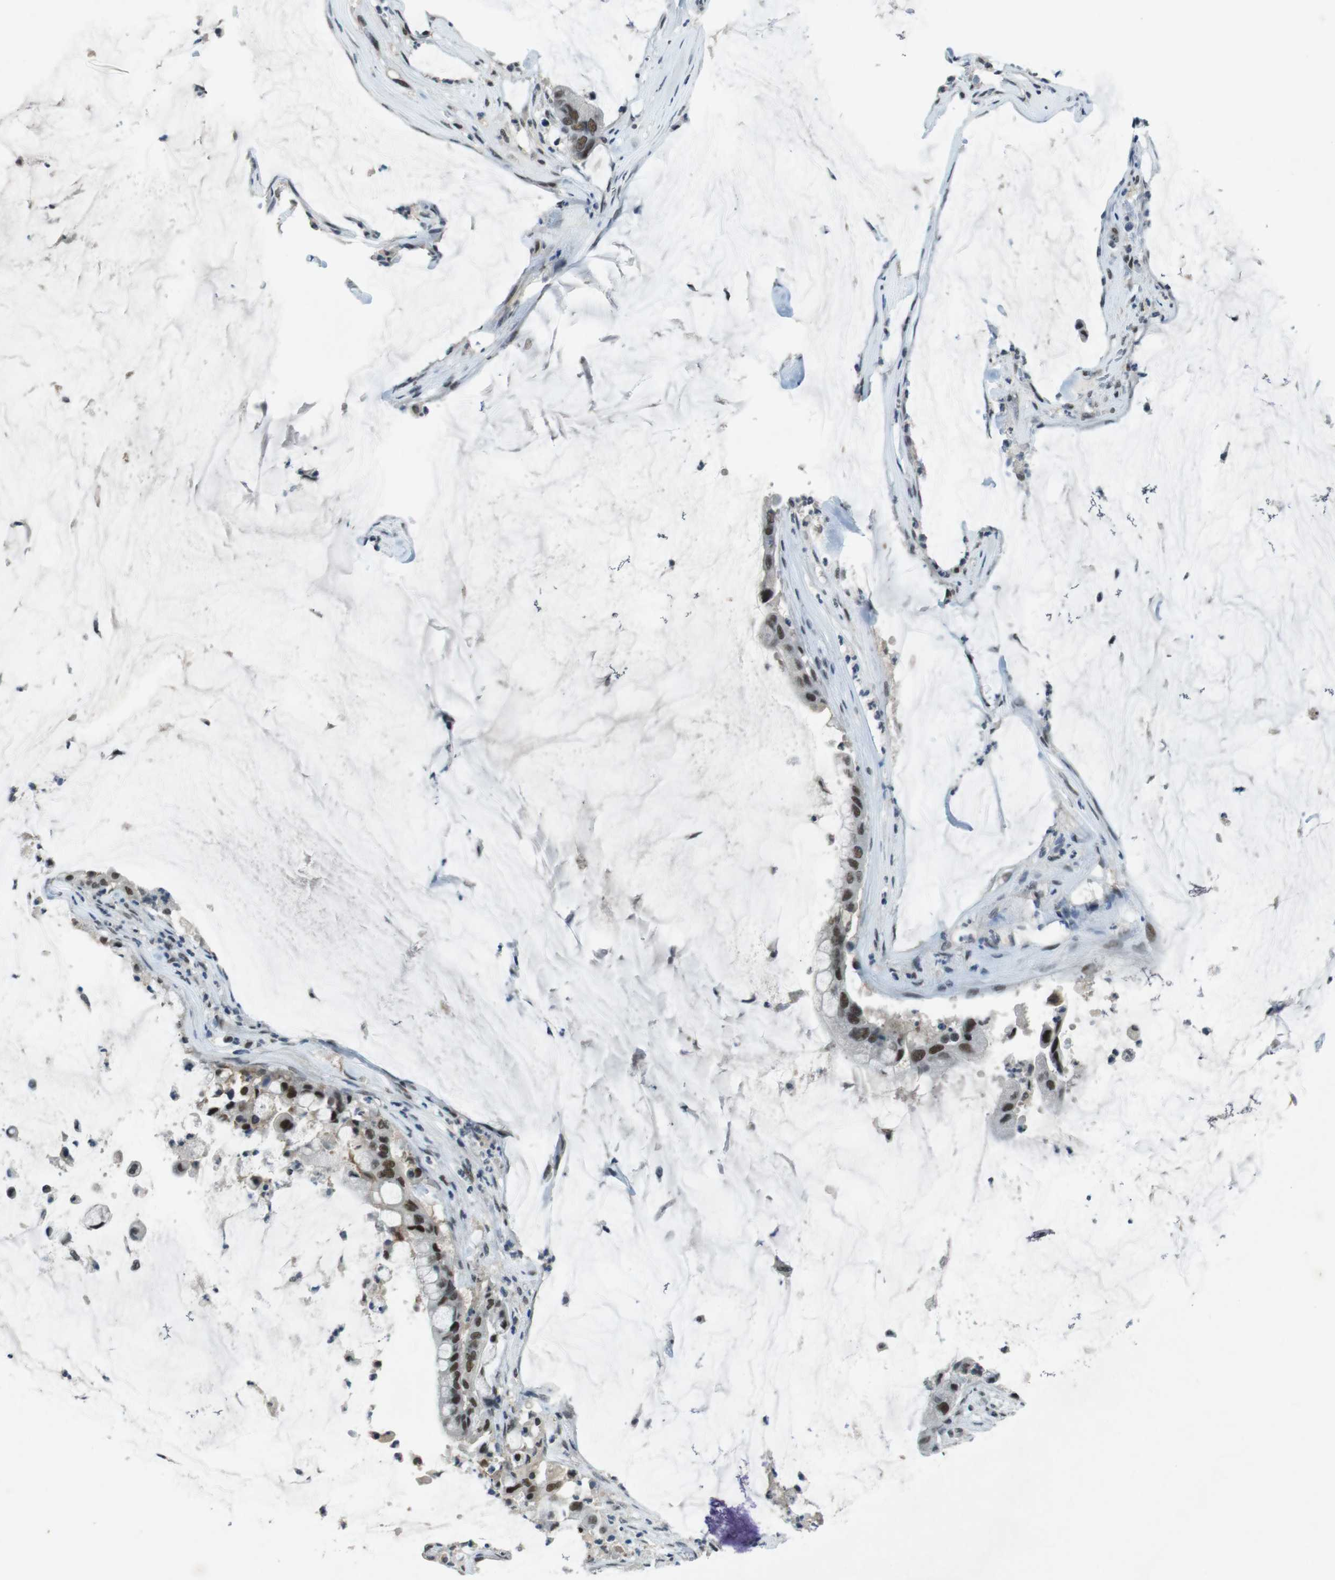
{"staining": {"intensity": "moderate", "quantity": ">75%", "location": "nuclear"}, "tissue": "pancreatic cancer", "cell_type": "Tumor cells", "image_type": "cancer", "snomed": [{"axis": "morphology", "description": "Adenocarcinoma, NOS"}, {"axis": "topography", "description": "Pancreas"}], "caption": "Human pancreatic adenocarcinoma stained with a protein marker displays moderate staining in tumor cells.", "gene": "USP7", "patient": {"sex": "male", "age": 41}}